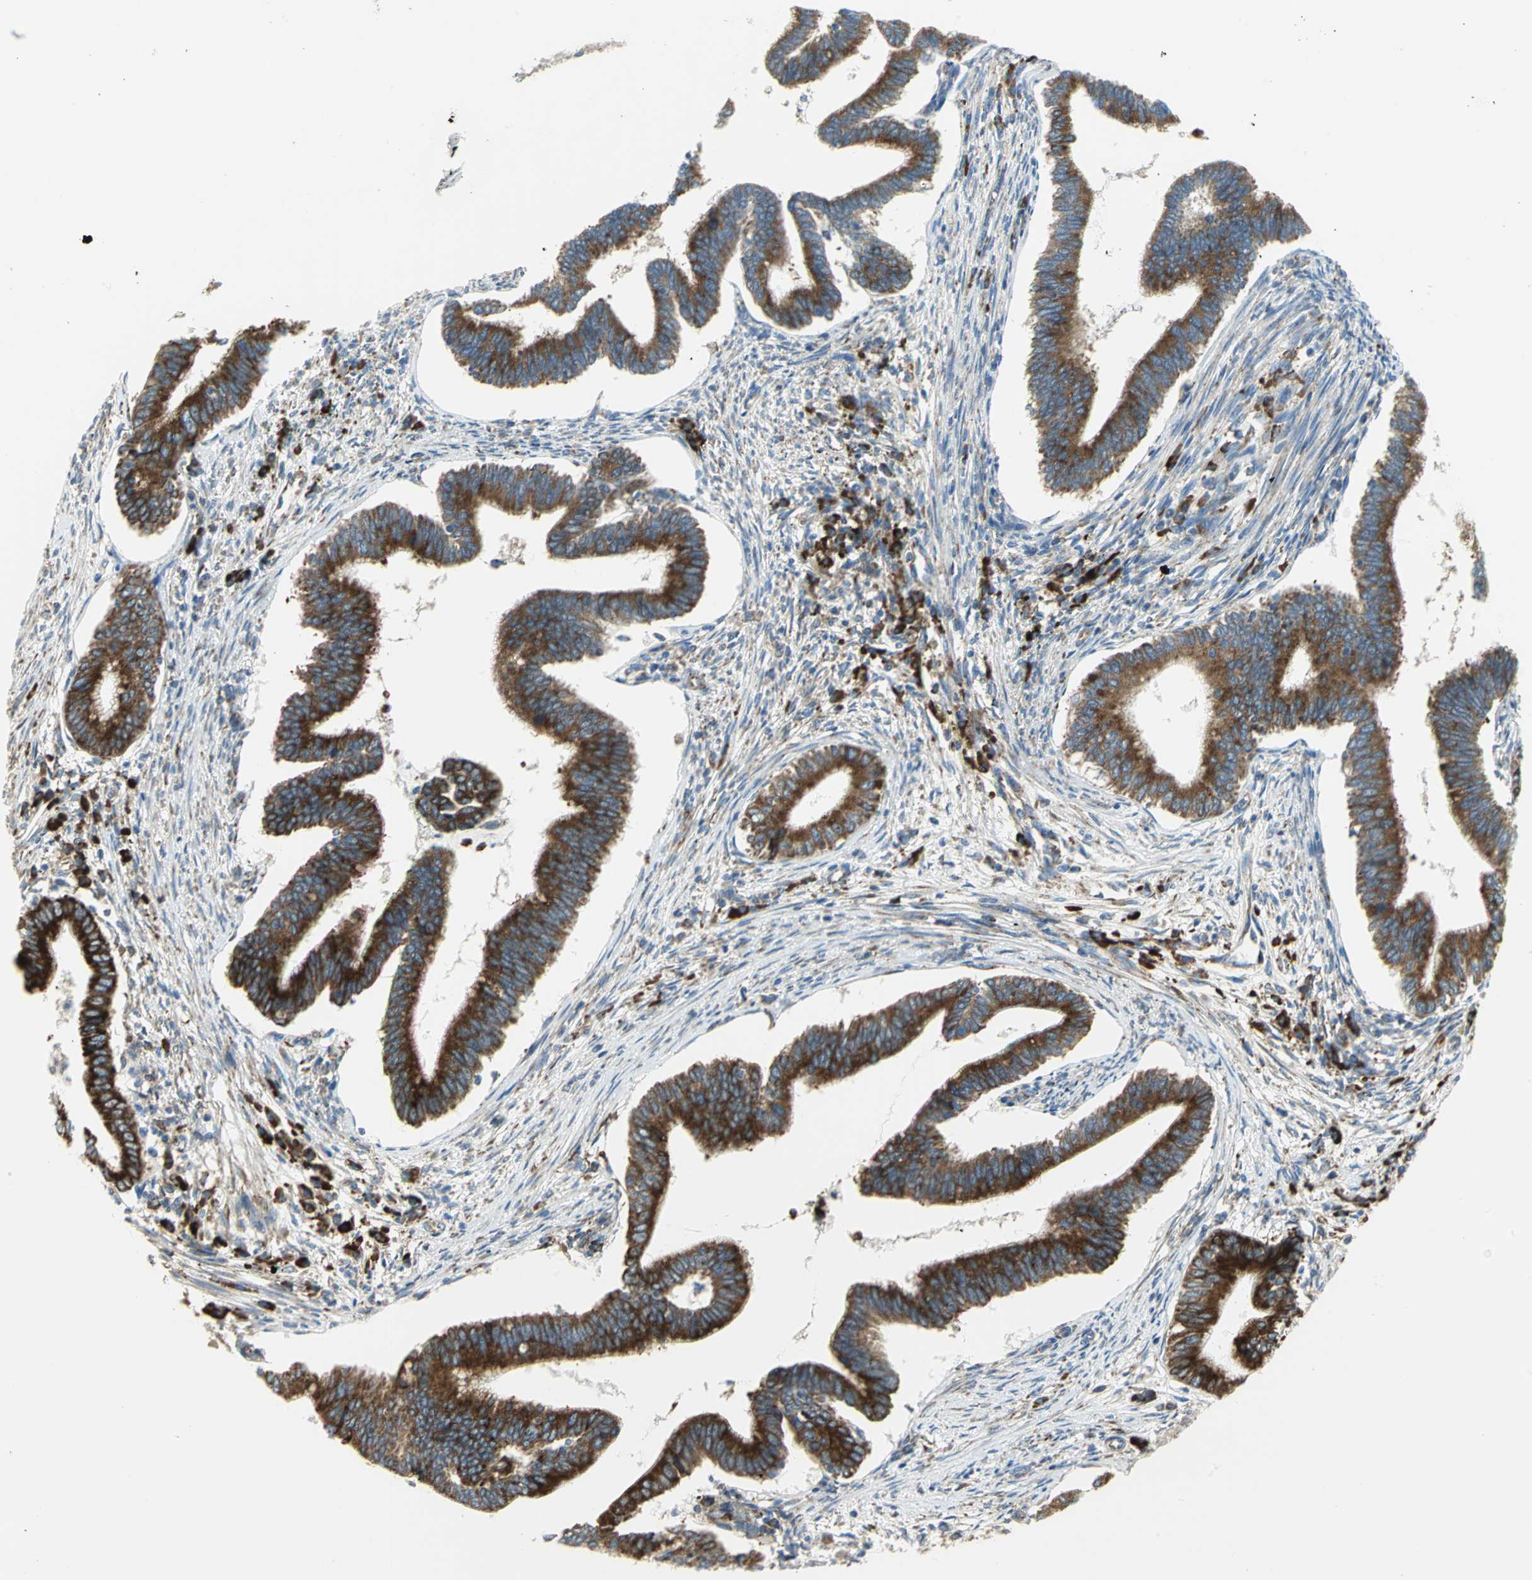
{"staining": {"intensity": "strong", "quantity": ">75%", "location": "cytoplasmic/membranous"}, "tissue": "cervical cancer", "cell_type": "Tumor cells", "image_type": "cancer", "snomed": [{"axis": "morphology", "description": "Adenocarcinoma, NOS"}, {"axis": "topography", "description": "Cervix"}], "caption": "The image displays immunohistochemical staining of cervical cancer. There is strong cytoplasmic/membranous positivity is seen in about >75% of tumor cells.", "gene": "TULP4", "patient": {"sex": "female", "age": 36}}